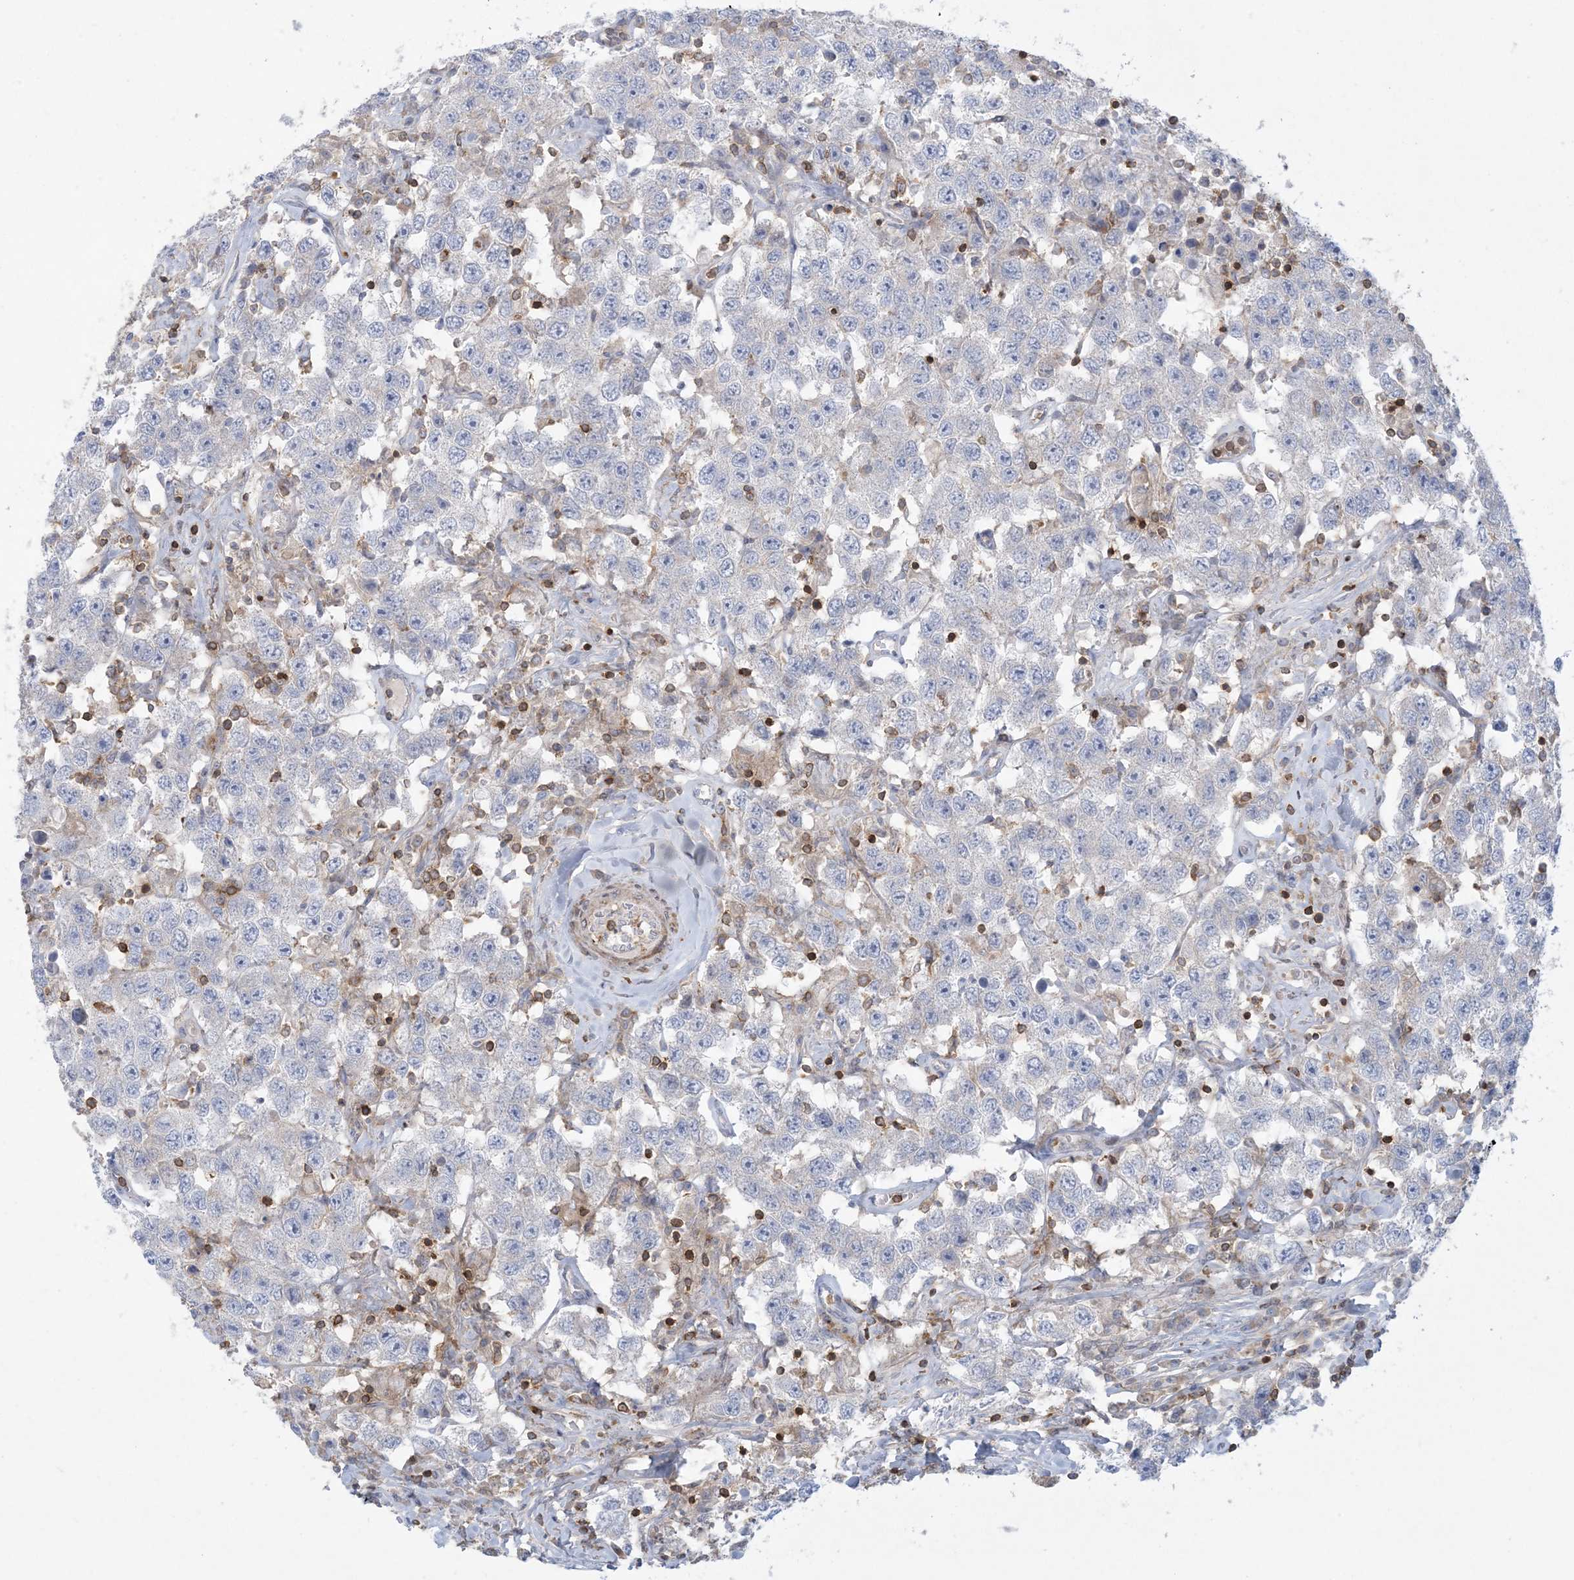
{"staining": {"intensity": "negative", "quantity": "none", "location": "none"}, "tissue": "testis cancer", "cell_type": "Tumor cells", "image_type": "cancer", "snomed": [{"axis": "morphology", "description": "Seminoma, NOS"}, {"axis": "topography", "description": "Testis"}], "caption": "DAB (3,3'-diaminobenzidine) immunohistochemical staining of seminoma (testis) exhibits no significant expression in tumor cells.", "gene": "ARHGAP30", "patient": {"sex": "male", "age": 41}}